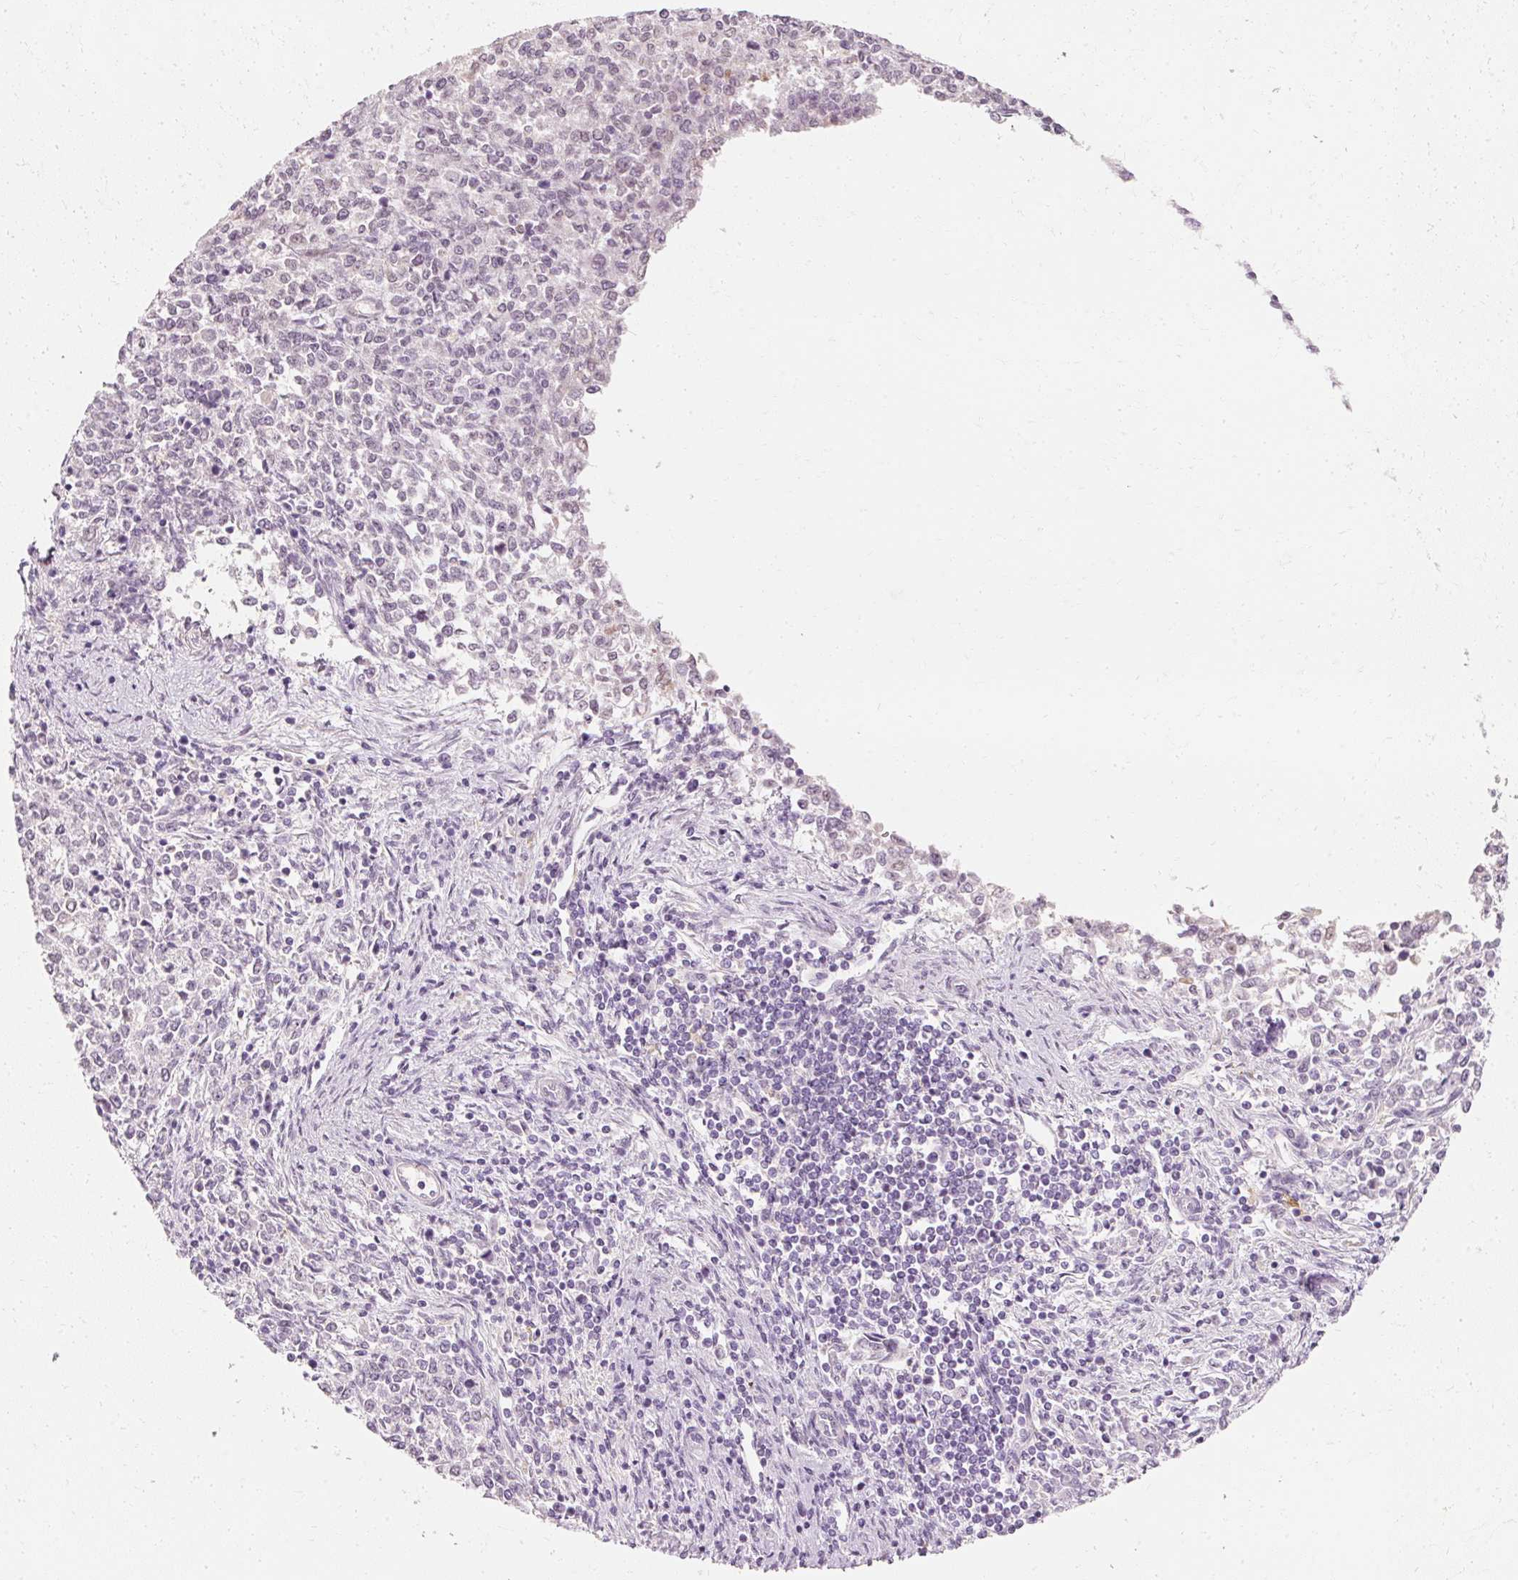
{"staining": {"intensity": "weak", "quantity": "<25%", "location": "nuclear"}, "tissue": "endometrial cancer", "cell_type": "Tumor cells", "image_type": "cancer", "snomed": [{"axis": "morphology", "description": "Adenocarcinoma, NOS"}, {"axis": "topography", "description": "Endometrium"}], "caption": "Immunohistochemistry (IHC) micrograph of neoplastic tissue: endometrial cancer stained with DAB (3,3'-diaminobenzidine) exhibits no significant protein expression in tumor cells. (DAB (3,3'-diaminobenzidine) immunohistochemistry (IHC) with hematoxylin counter stain).", "gene": "ELAVL3", "patient": {"sex": "female", "age": 50}}